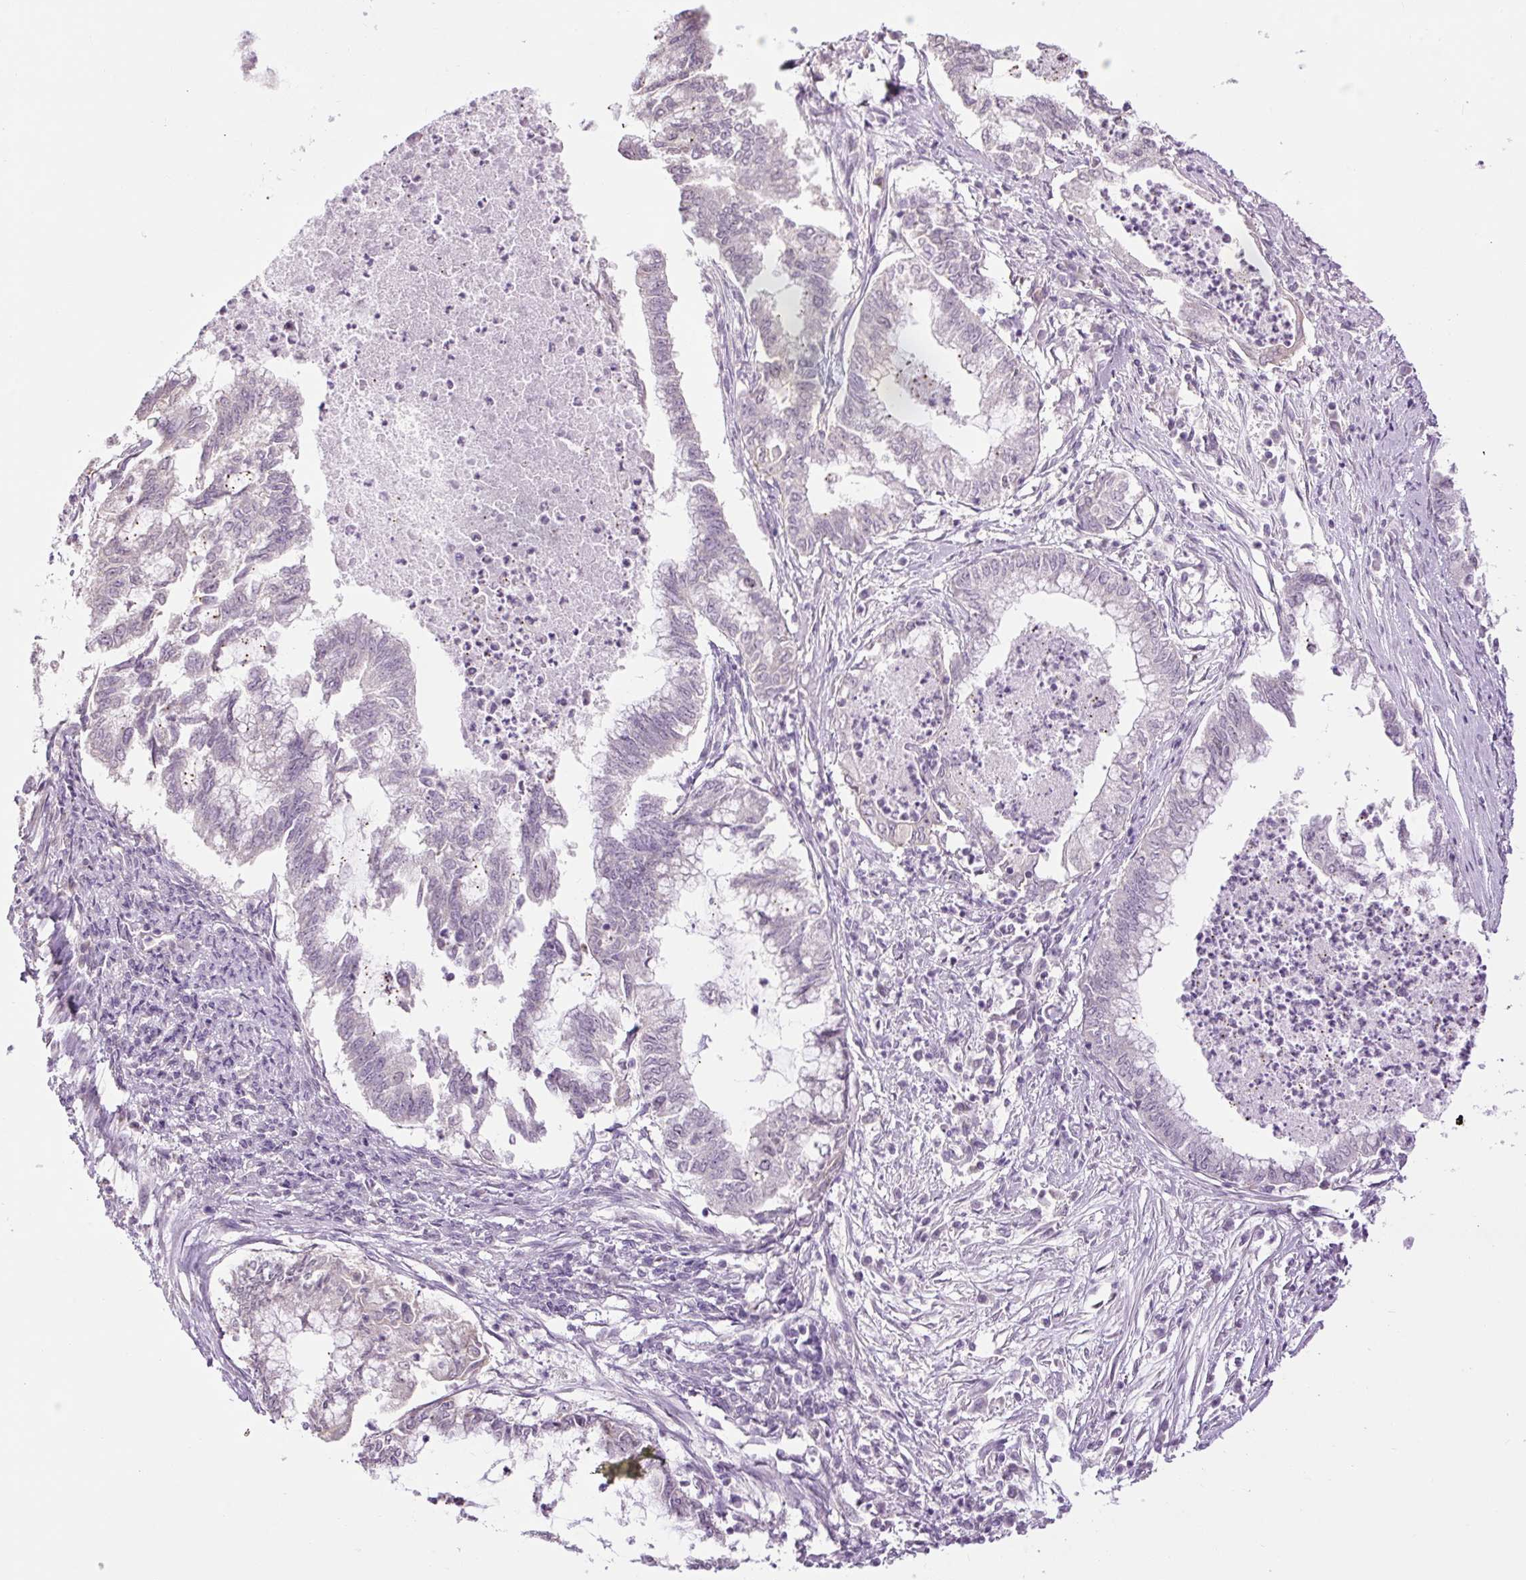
{"staining": {"intensity": "negative", "quantity": "none", "location": "none"}, "tissue": "endometrial cancer", "cell_type": "Tumor cells", "image_type": "cancer", "snomed": [{"axis": "morphology", "description": "Adenocarcinoma, NOS"}, {"axis": "topography", "description": "Endometrium"}], "caption": "Tumor cells are negative for brown protein staining in adenocarcinoma (endometrial).", "gene": "RACGAP1", "patient": {"sex": "female", "age": 79}}